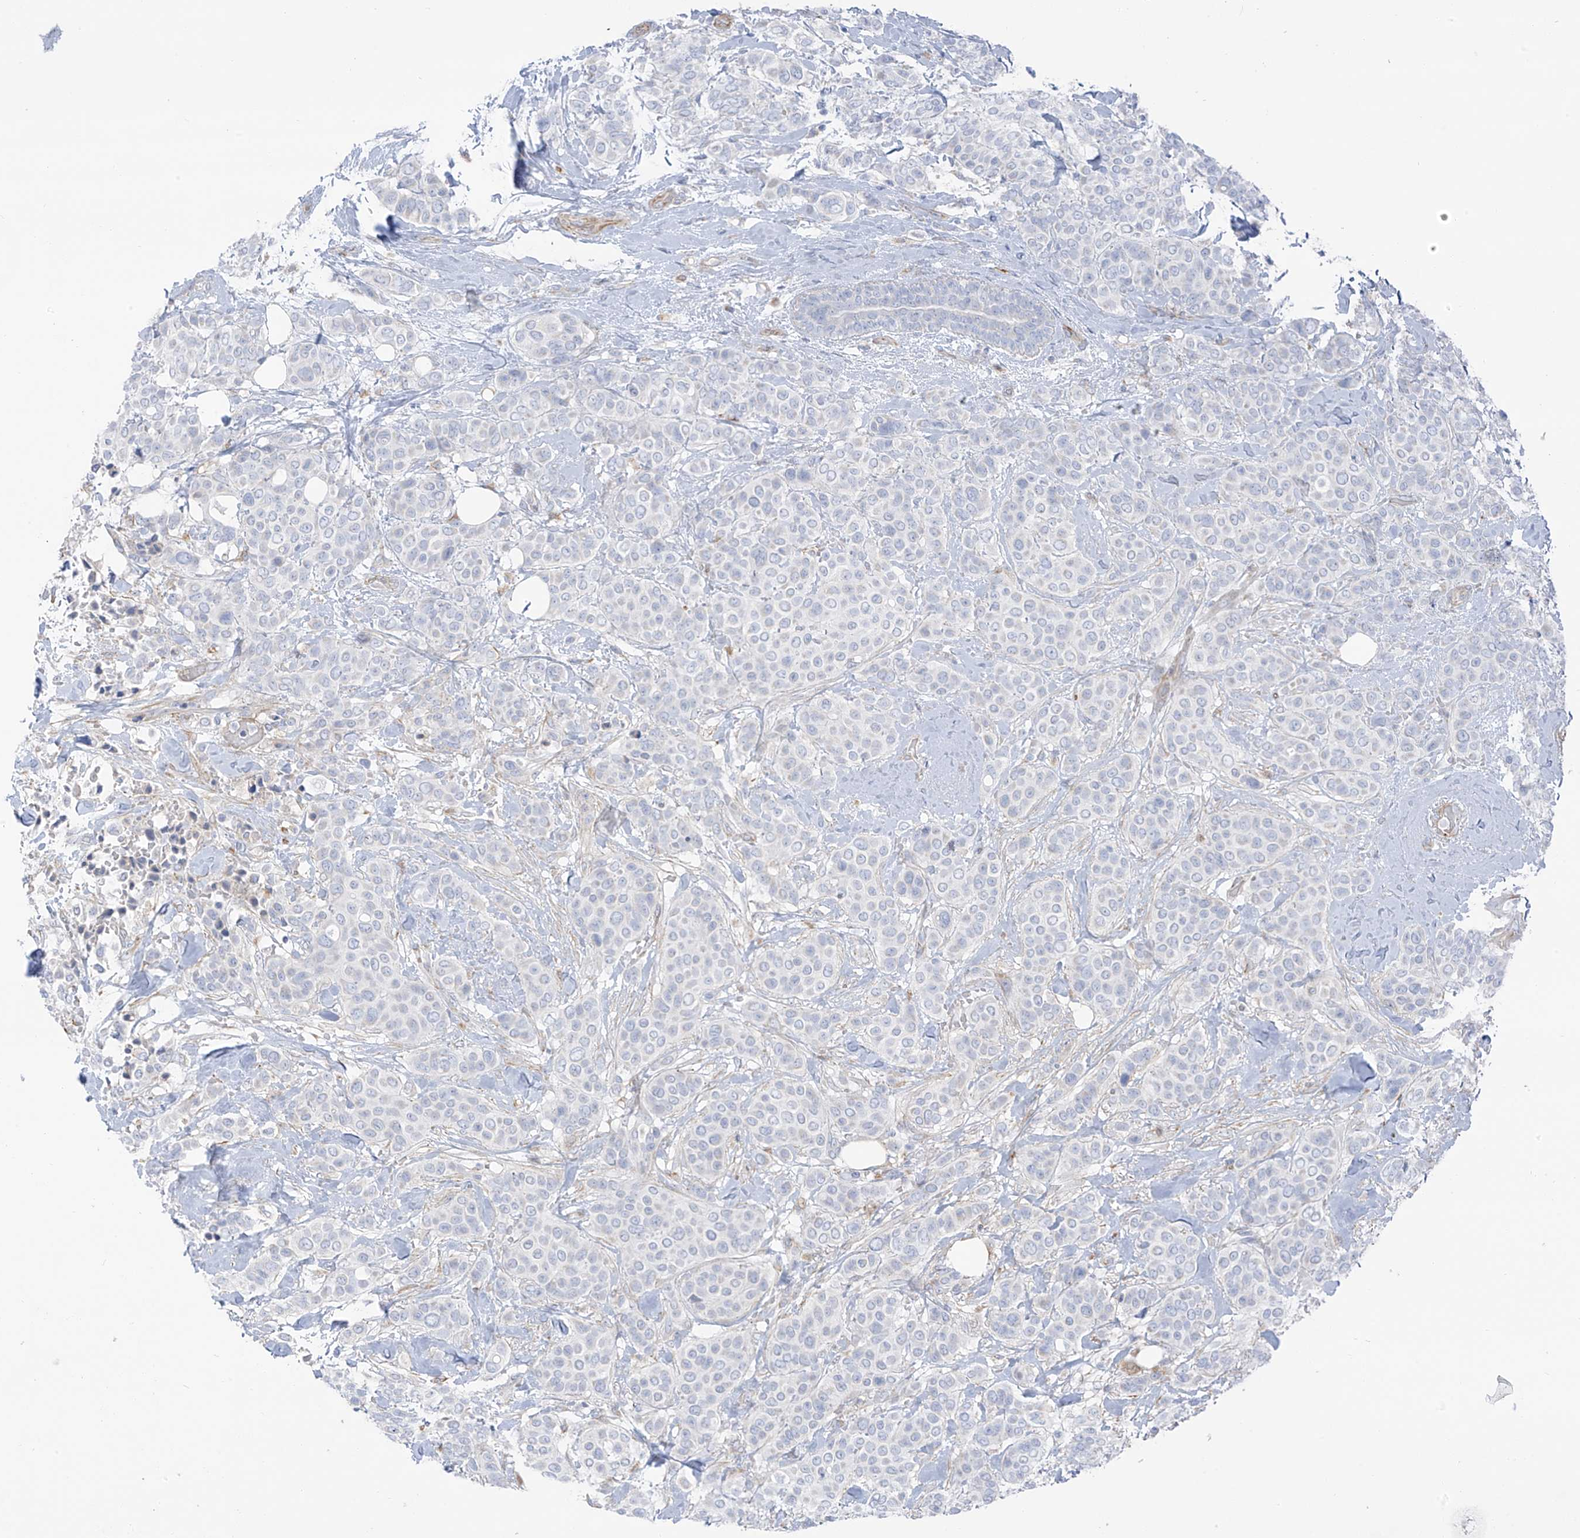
{"staining": {"intensity": "negative", "quantity": "none", "location": "none"}, "tissue": "breast cancer", "cell_type": "Tumor cells", "image_type": "cancer", "snomed": [{"axis": "morphology", "description": "Lobular carcinoma"}, {"axis": "topography", "description": "Breast"}], "caption": "Tumor cells are negative for protein expression in human breast lobular carcinoma. (DAB immunohistochemistry (IHC), high magnification).", "gene": "TAL2", "patient": {"sex": "female", "age": 51}}